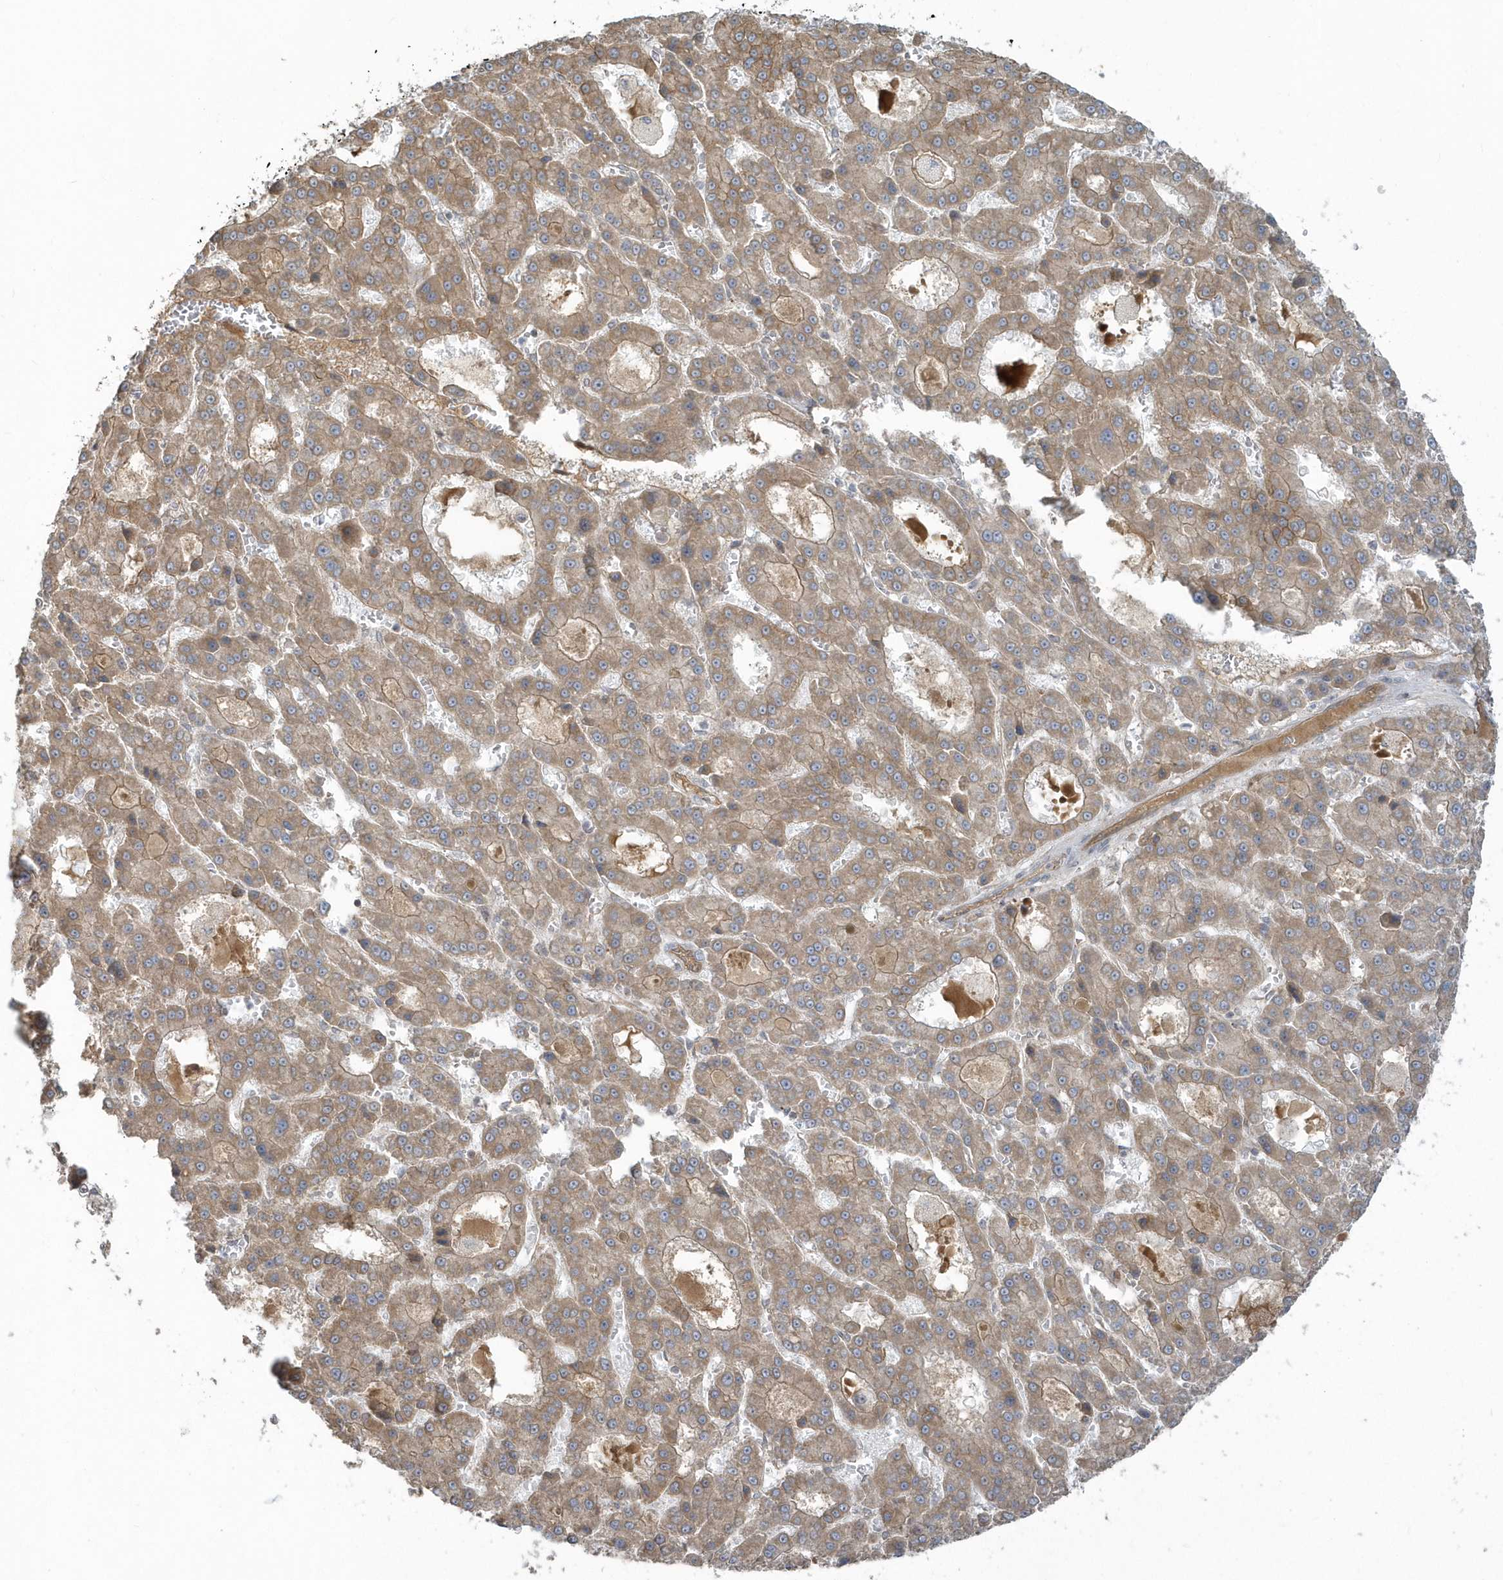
{"staining": {"intensity": "moderate", "quantity": ">75%", "location": "cytoplasmic/membranous"}, "tissue": "liver cancer", "cell_type": "Tumor cells", "image_type": "cancer", "snomed": [{"axis": "morphology", "description": "Carcinoma, Hepatocellular, NOS"}, {"axis": "topography", "description": "Liver"}], "caption": "A high-resolution photomicrograph shows immunohistochemistry (IHC) staining of hepatocellular carcinoma (liver), which shows moderate cytoplasmic/membranous expression in approximately >75% of tumor cells. The staining is performed using DAB brown chromogen to label protein expression. The nuclei are counter-stained blue using hematoxylin.", "gene": "STIM2", "patient": {"sex": "male", "age": 70}}